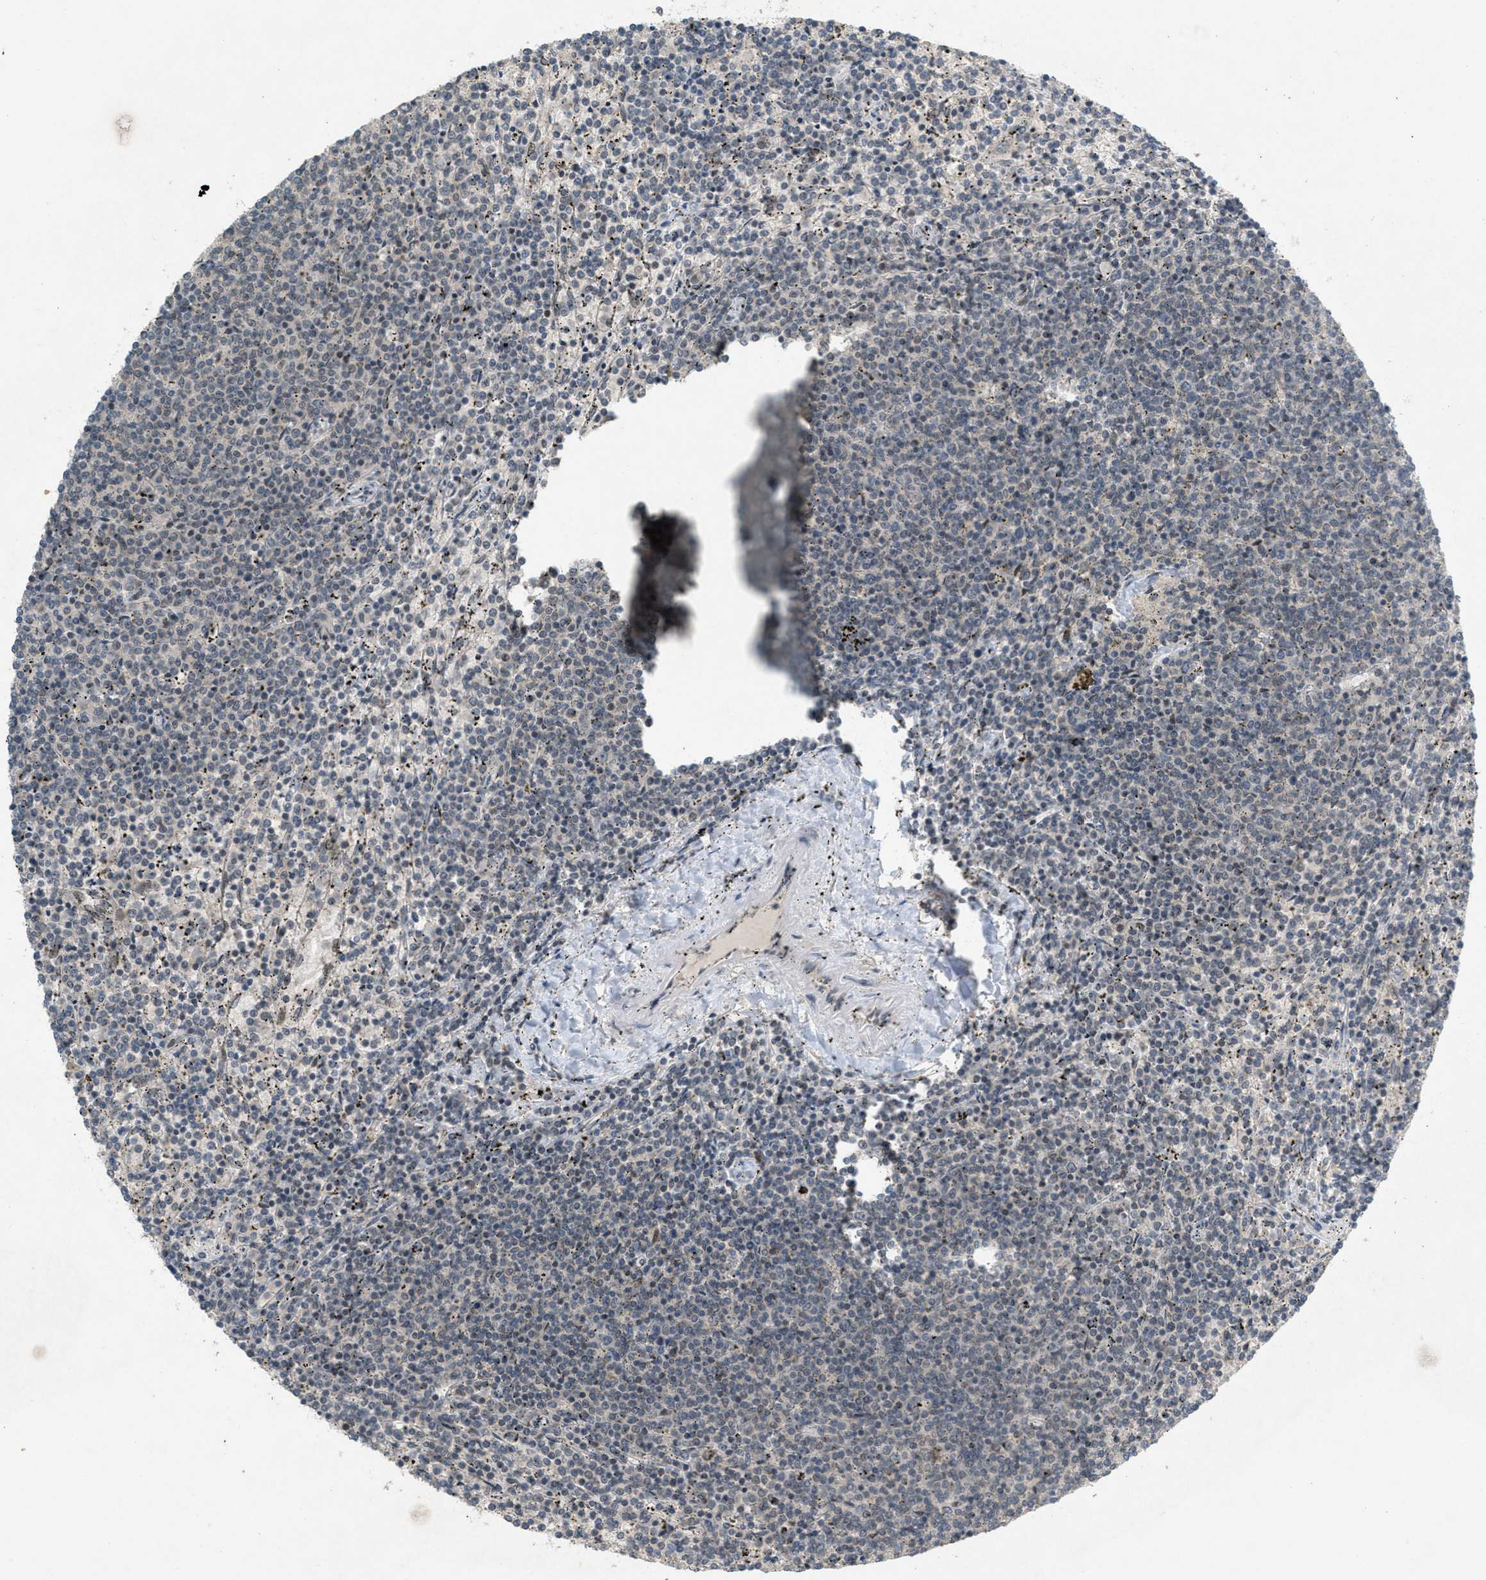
{"staining": {"intensity": "negative", "quantity": "none", "location": "none"}, "tissue": "lymphoma", "cell_type": "Tumor cells", "image_type": "cancer", "snomed": [{"axis": "morphology", "description": "Malignant lymphoma, non-Hodgkin's type, Low grade"}, {"axis": "topography", "description": "Spleen"}], "caption": "Immunohistochemistry micrograph of neoplastic tissue: lymphoma stained with DAB (3,3'-diaminobenzidine) demonstrates no significant protein expression in tumor cells. (DAB (3,3'-diaminobenzidine) immunohistochemistry, high magnification).", "gene": "ABHD6", "patient": {"sex": "female", "age": 50}}